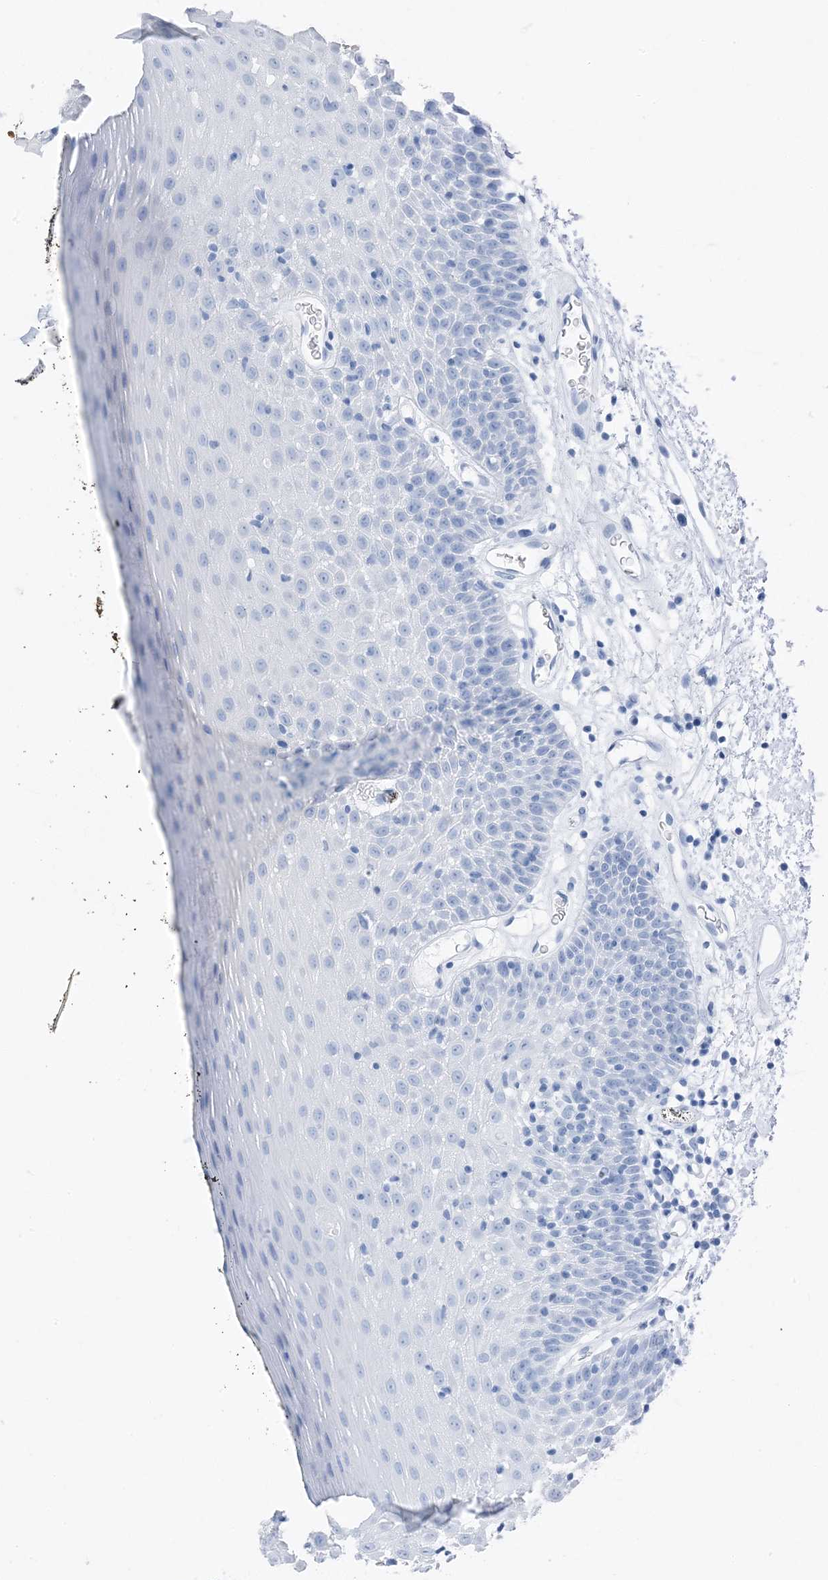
{"staining": {"intensity": "negative", "quantity": "none", "location": "none"}, "tissue": "oral mucosa", "cell_type": "Squamous epithelial cells", "image_type": "normal", "snomed": [{"axis": "morphology", "description": "Normal tissue, NOS"}, {"axis": "topography", "description": "Oral tissue"}], "caption": "Immunohistochemistry (IHC) micrograph of benign oral mucosa: oral mucosa stained with DAB (3,3'-diaminobenzidine) shows no significant protein expression in squamous epithelial cells. (Immunohistochemistry, brightfield microscopy, high magnification).", "gene": "NCOA7", "patient": {"sex": "male", "age": 74}}